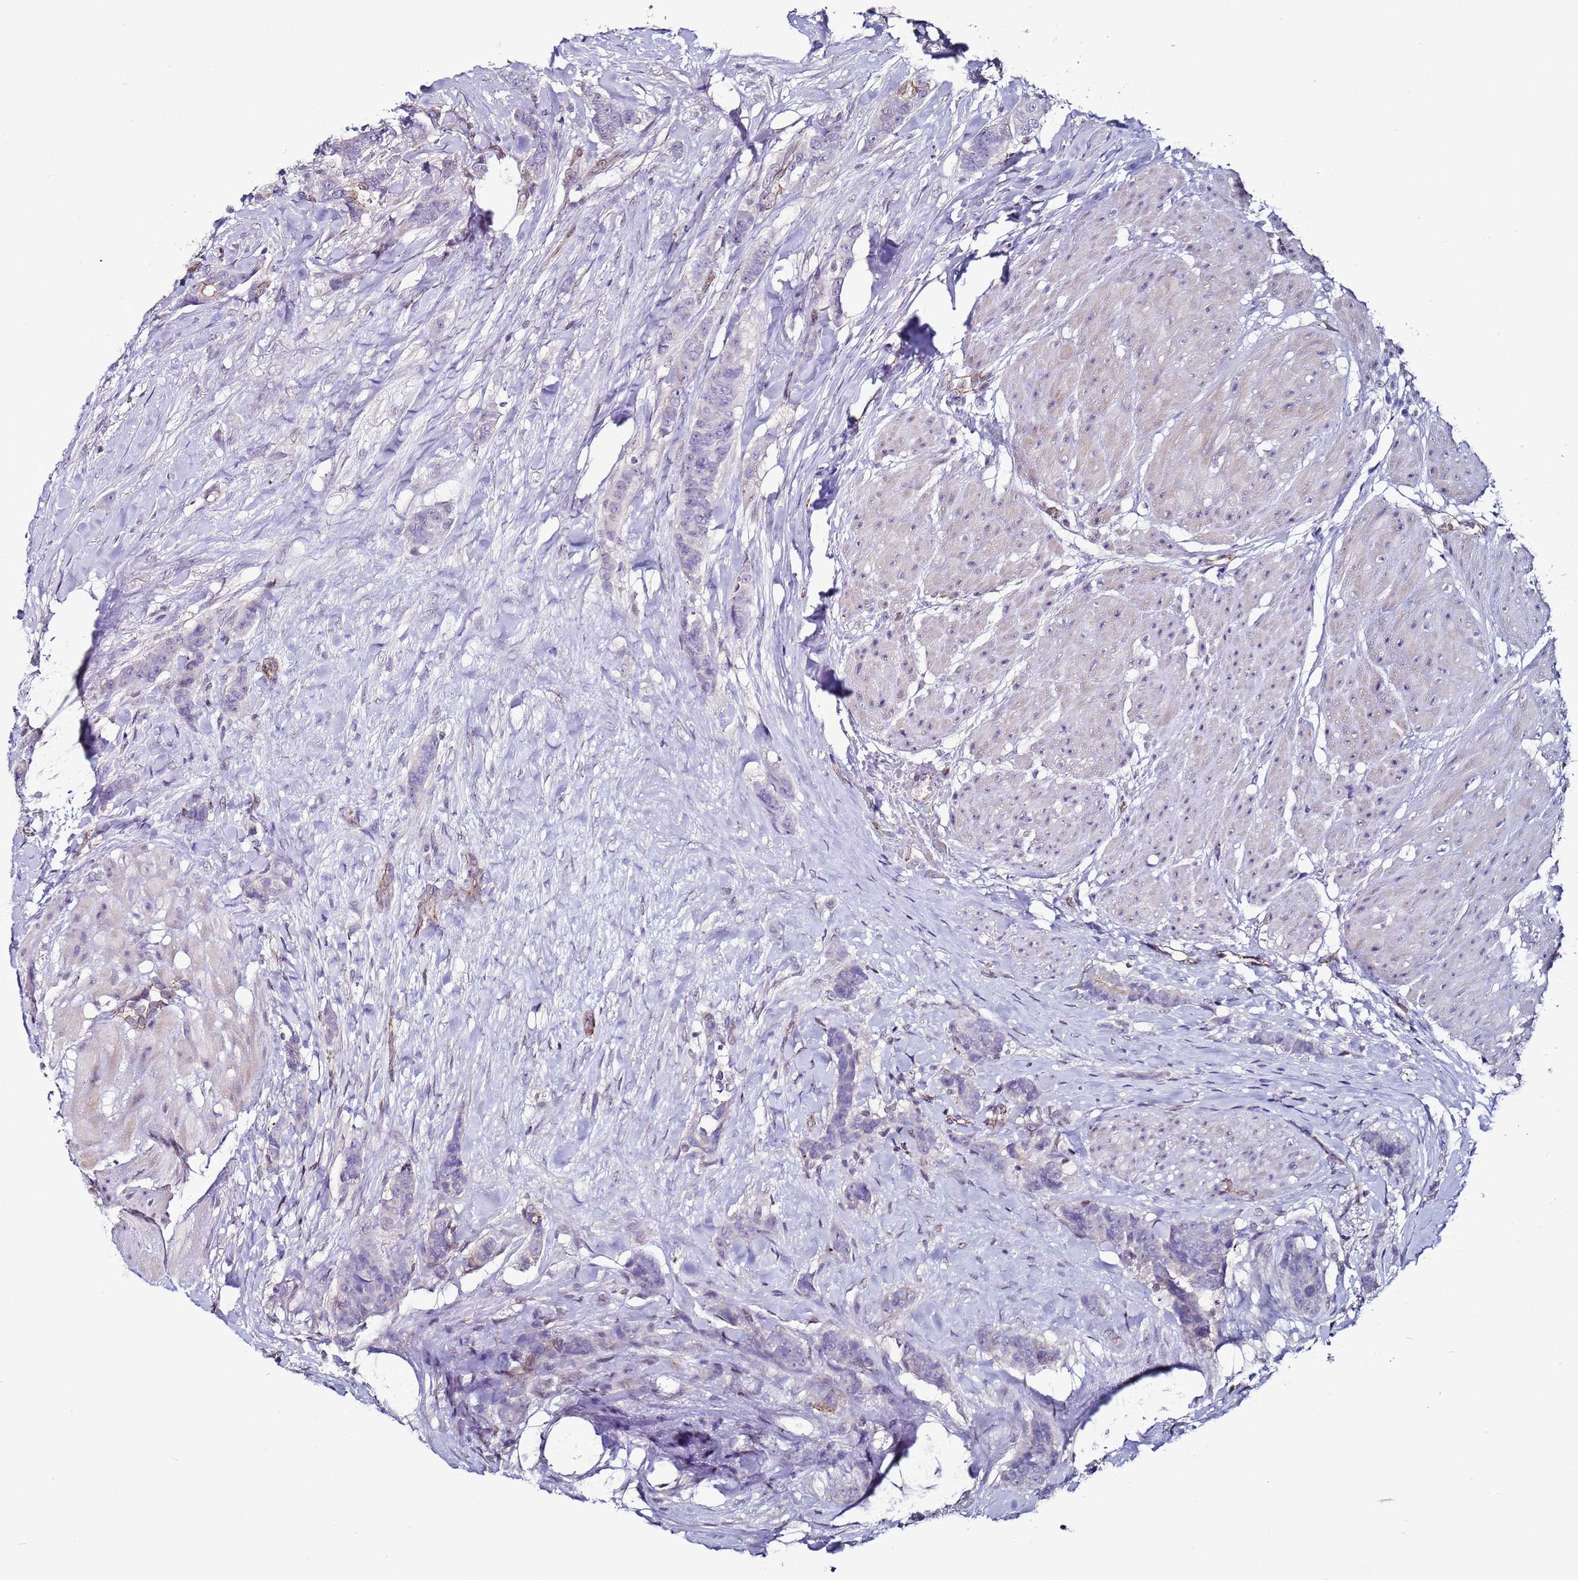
{"staining": {"intensity": "negative", "quantity": "none", "location": "none"}, "tissue": "breast cancer", "cell_type": "Tumor cells", "image_type": "cancer", "snomed": [{"axis": "morphology", "description": "Duct carcinoma"}, {"axis": "topography", "description": "Breast"}], "caption": "There is no significant staining in tumor cells of breast cancer.", "gene": "TENM3", "patient": {"sex": "female", "age": 40}}